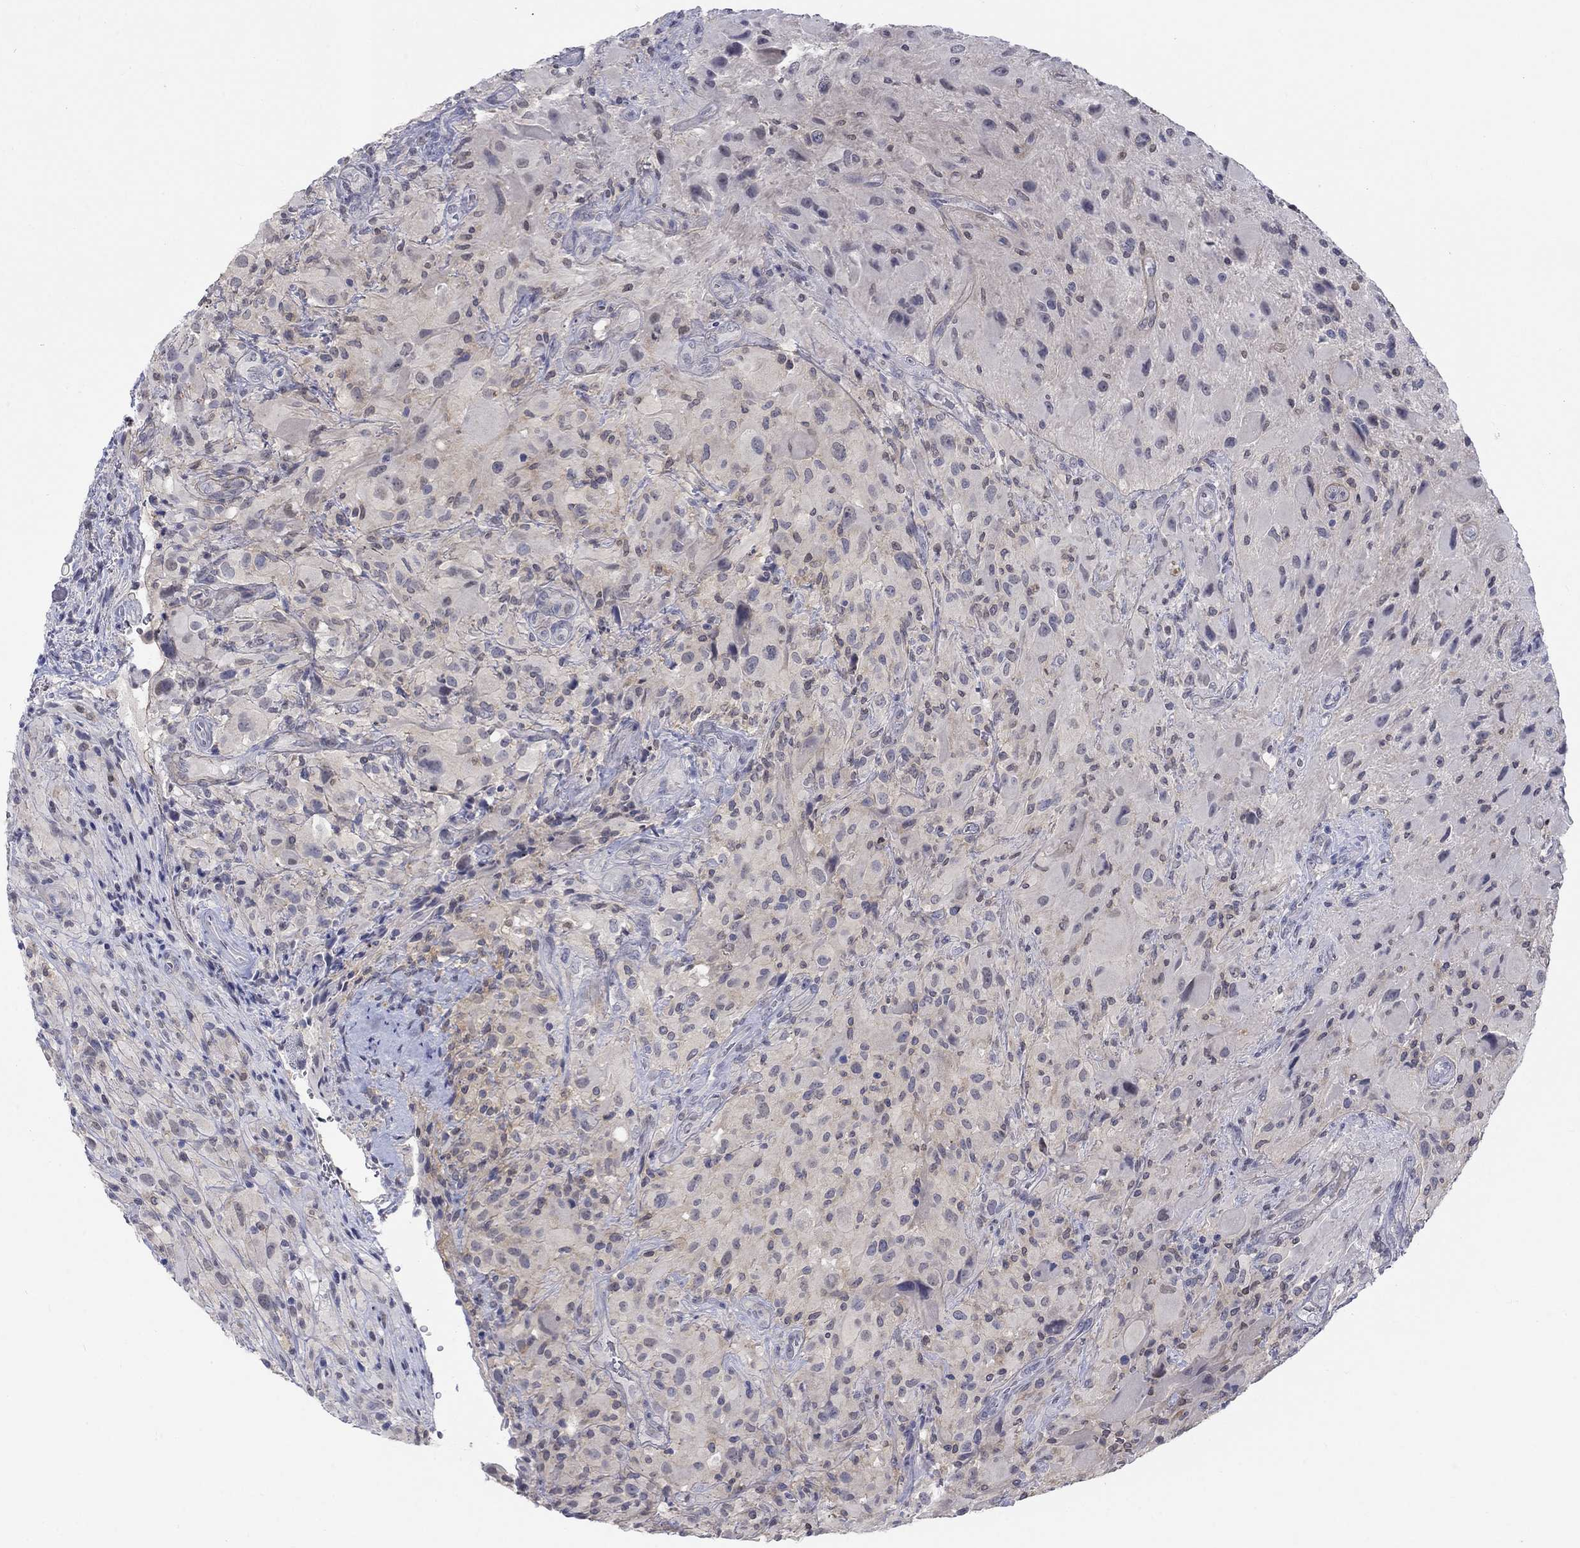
{"staining": {"intensity": "negative", "quantity": "none", "location": "none"}, "tissue": "glioma", "cell_type": "Tumor cells", "image_type": "cancer", "snomed": [{"axis": "morphology", "description": "Glioma, malignant, High grade"}, {"axis": "topography", "description": "Cerebral cortex"}], "caption": "There is no significant staining in tumor cells of malignant high-grade glioma.", "gene": "EGFLAM", "patient": {"sex": "male", "age": 35}}